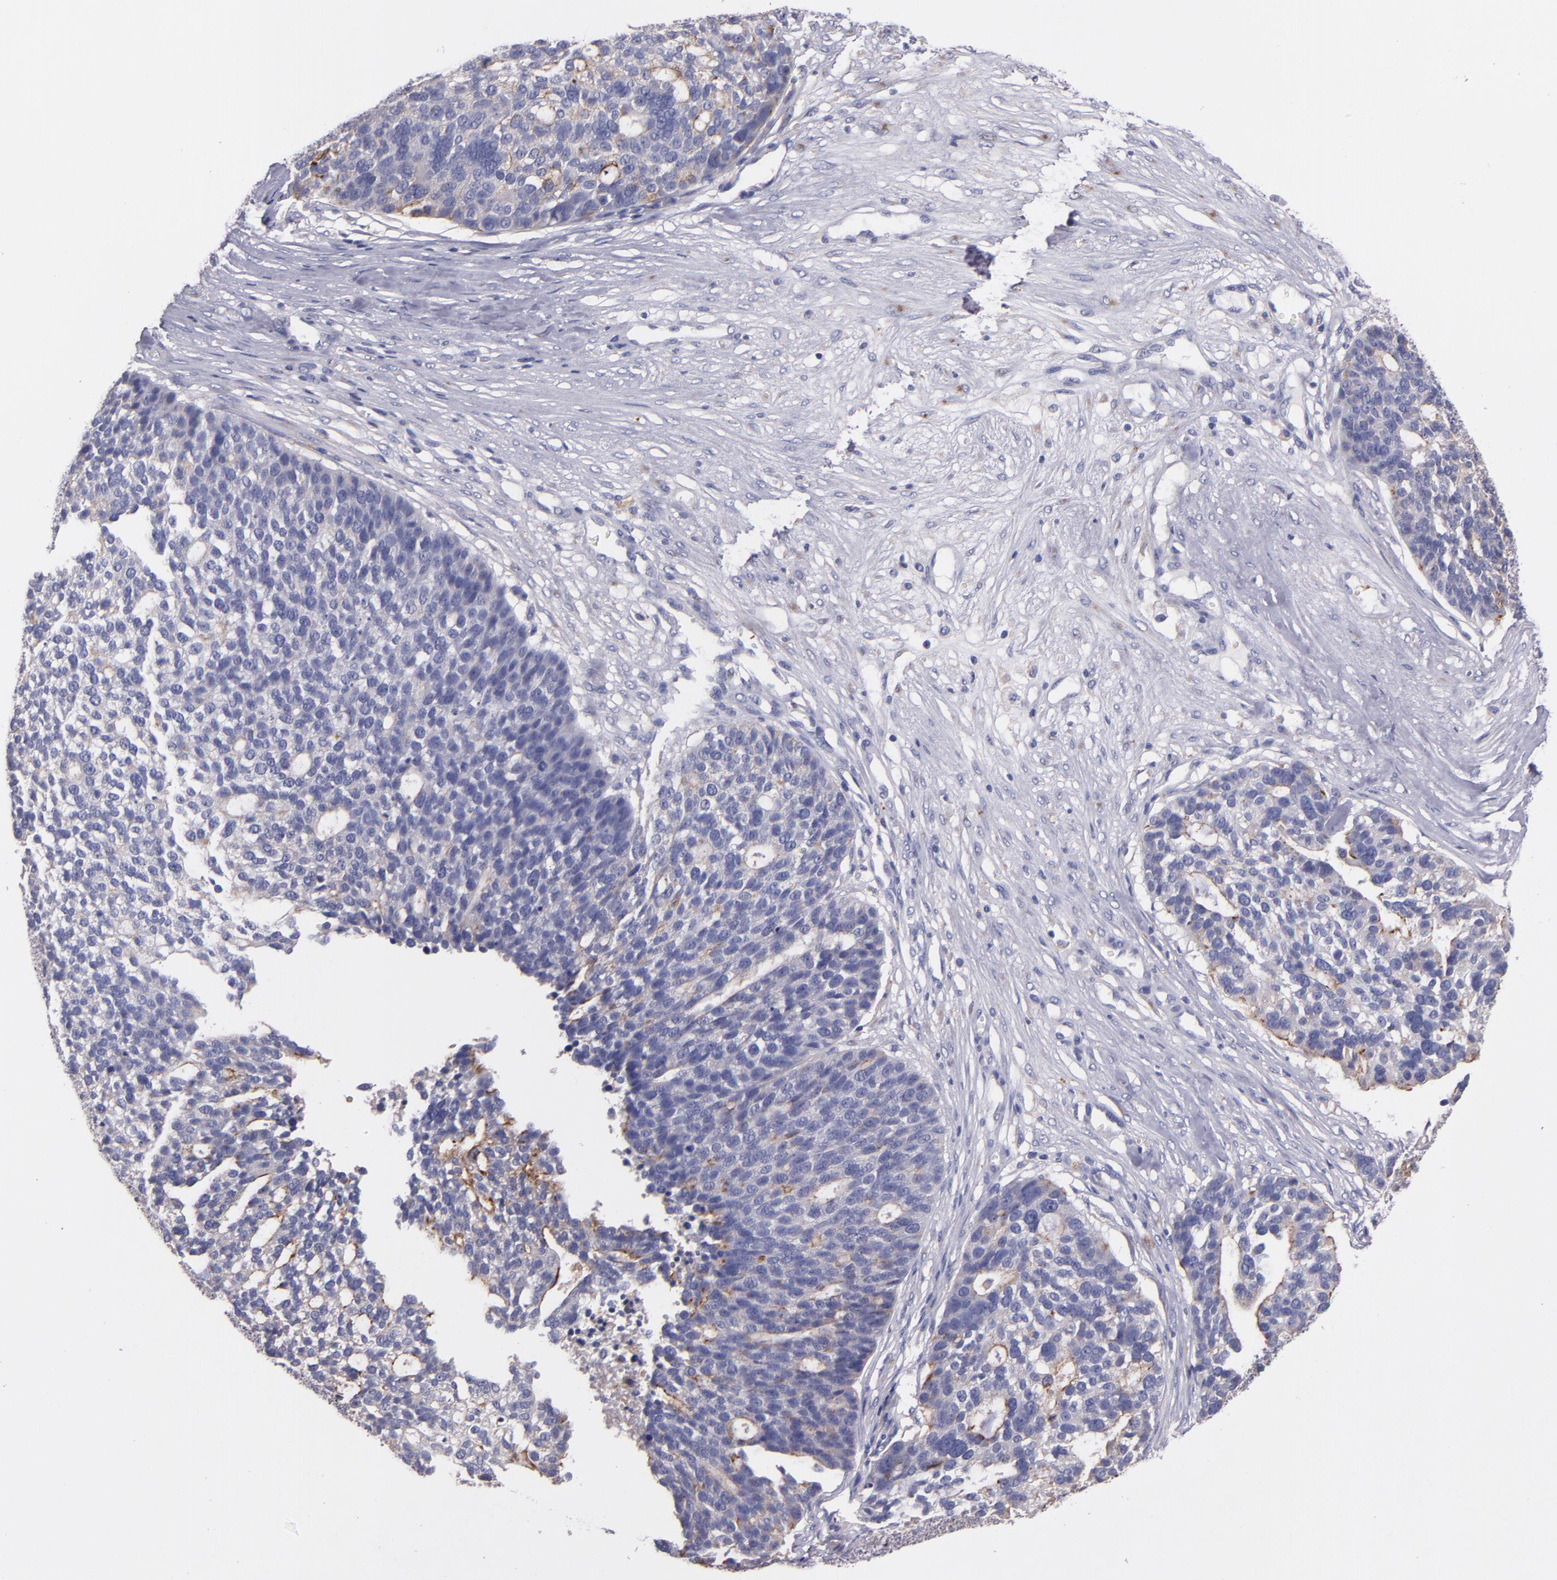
{"staining": {"intensity": "negative", "quantity": "none", "location": "none"}, "tissue": "ovarian cancer", "cell_type": "Tumor cells", "image_type": "cancer", "snomed": [{"axis": "morphology", "description": "Cystadenocarcinoma, serous, NOS"}, {"axis": "topography", "description": "Ovary"}], "caption": "This is a image of IHC staining of ovarian cancer, which shows no expression in tumor cells.", "gene": "C5AR1", "patient": {"sex": "female", "age": 59}}